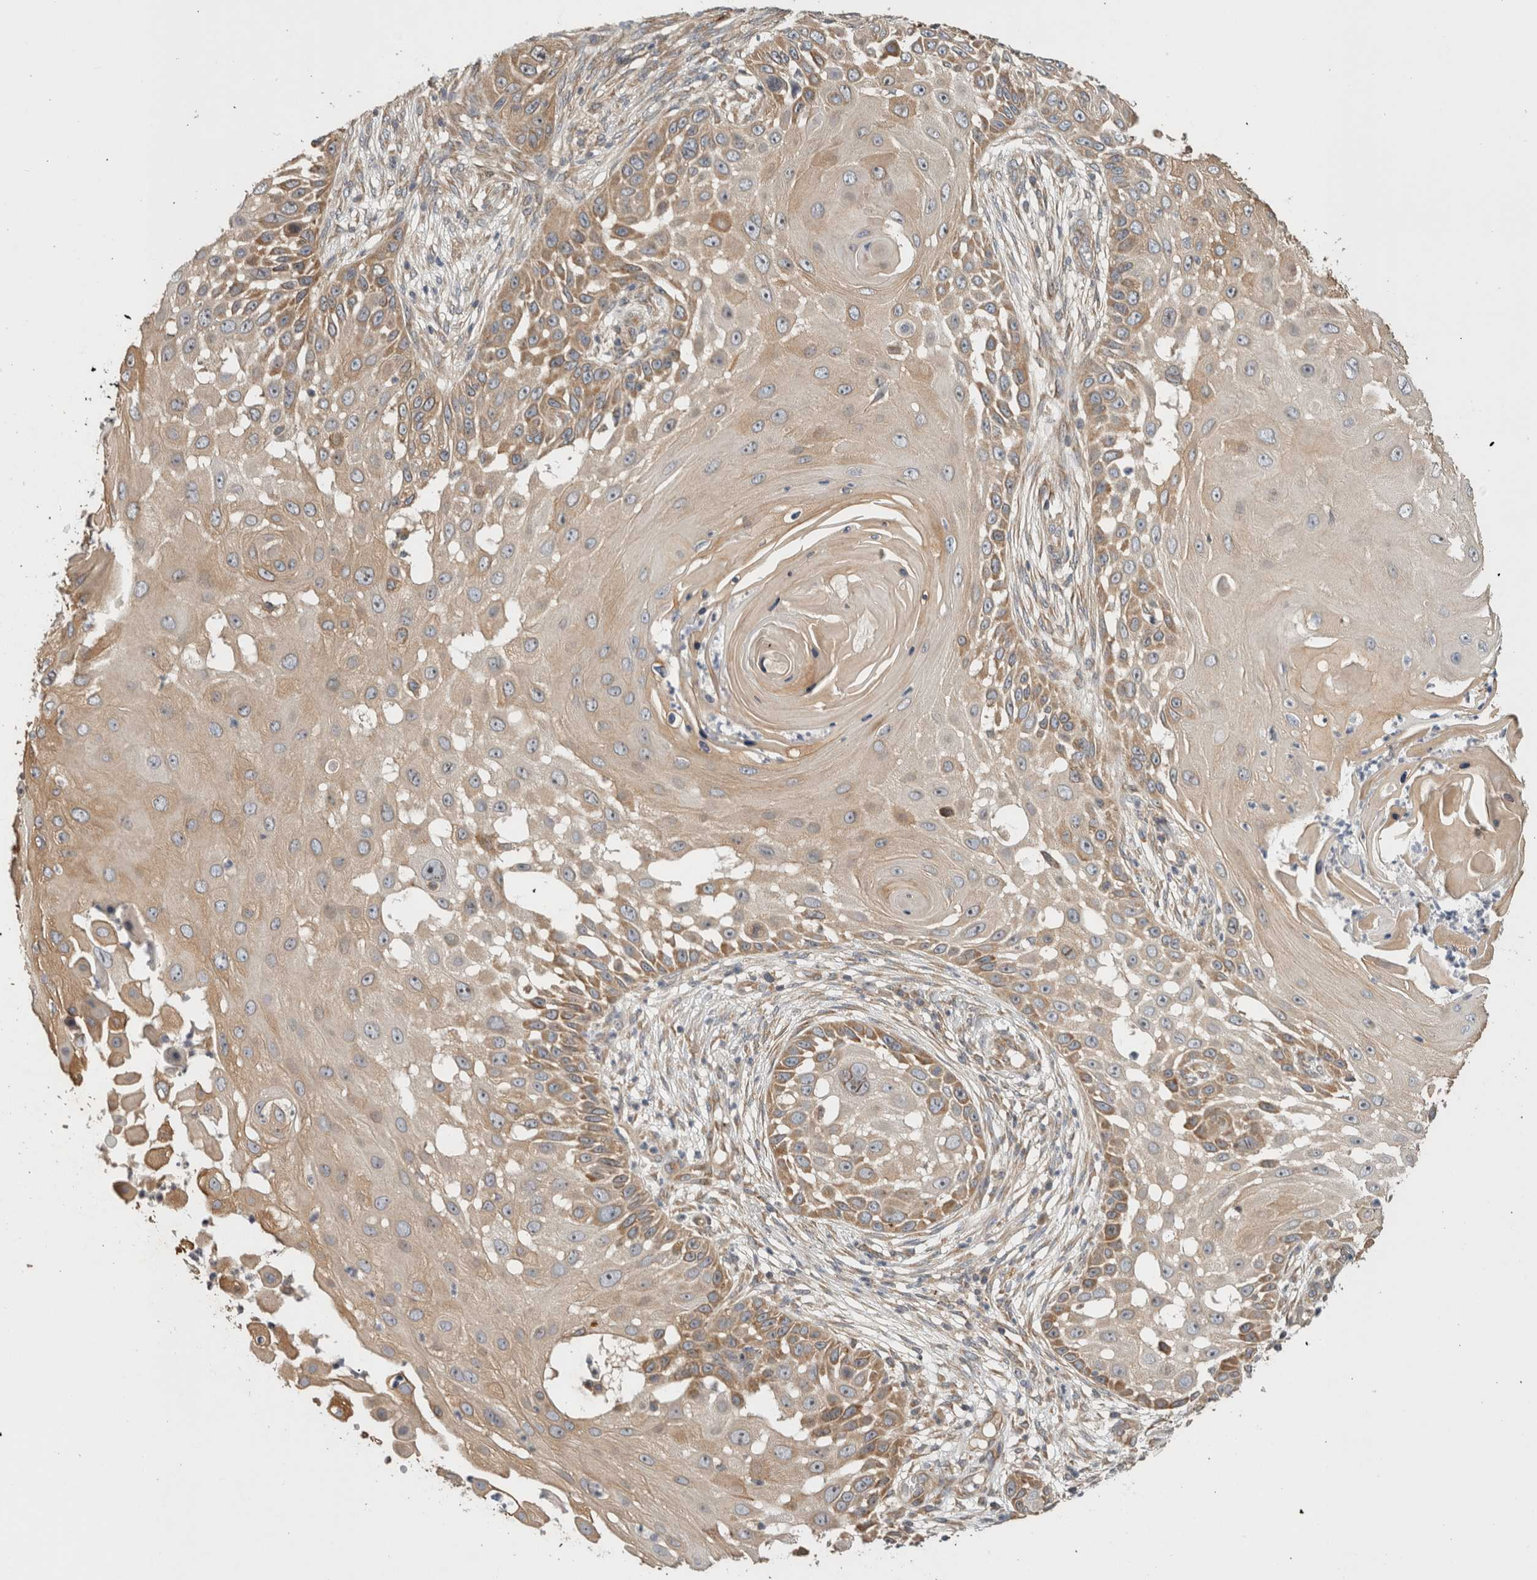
{"staining": {"intensity": "moderate", "quantity": ">75%", "location": "cytoplasmic/membranous"}, "tissue": "skin cancer", "cell_type": "Tumor cells", "image_type": "cancer", "snomed": [{"axis": "morphology", "description": "Squamous cell carcinoma, NOS"}, {"axis": "topography", "description": "Skin"}], "caption": "Immunohistochemical staining of squamous cell carcinoma (skin) shows moderate cytoplasmic/membranous protein staining in about >75% of tumor cells.", "gene": "PUM1", "patient": {"sex": "female", "age": 44}}